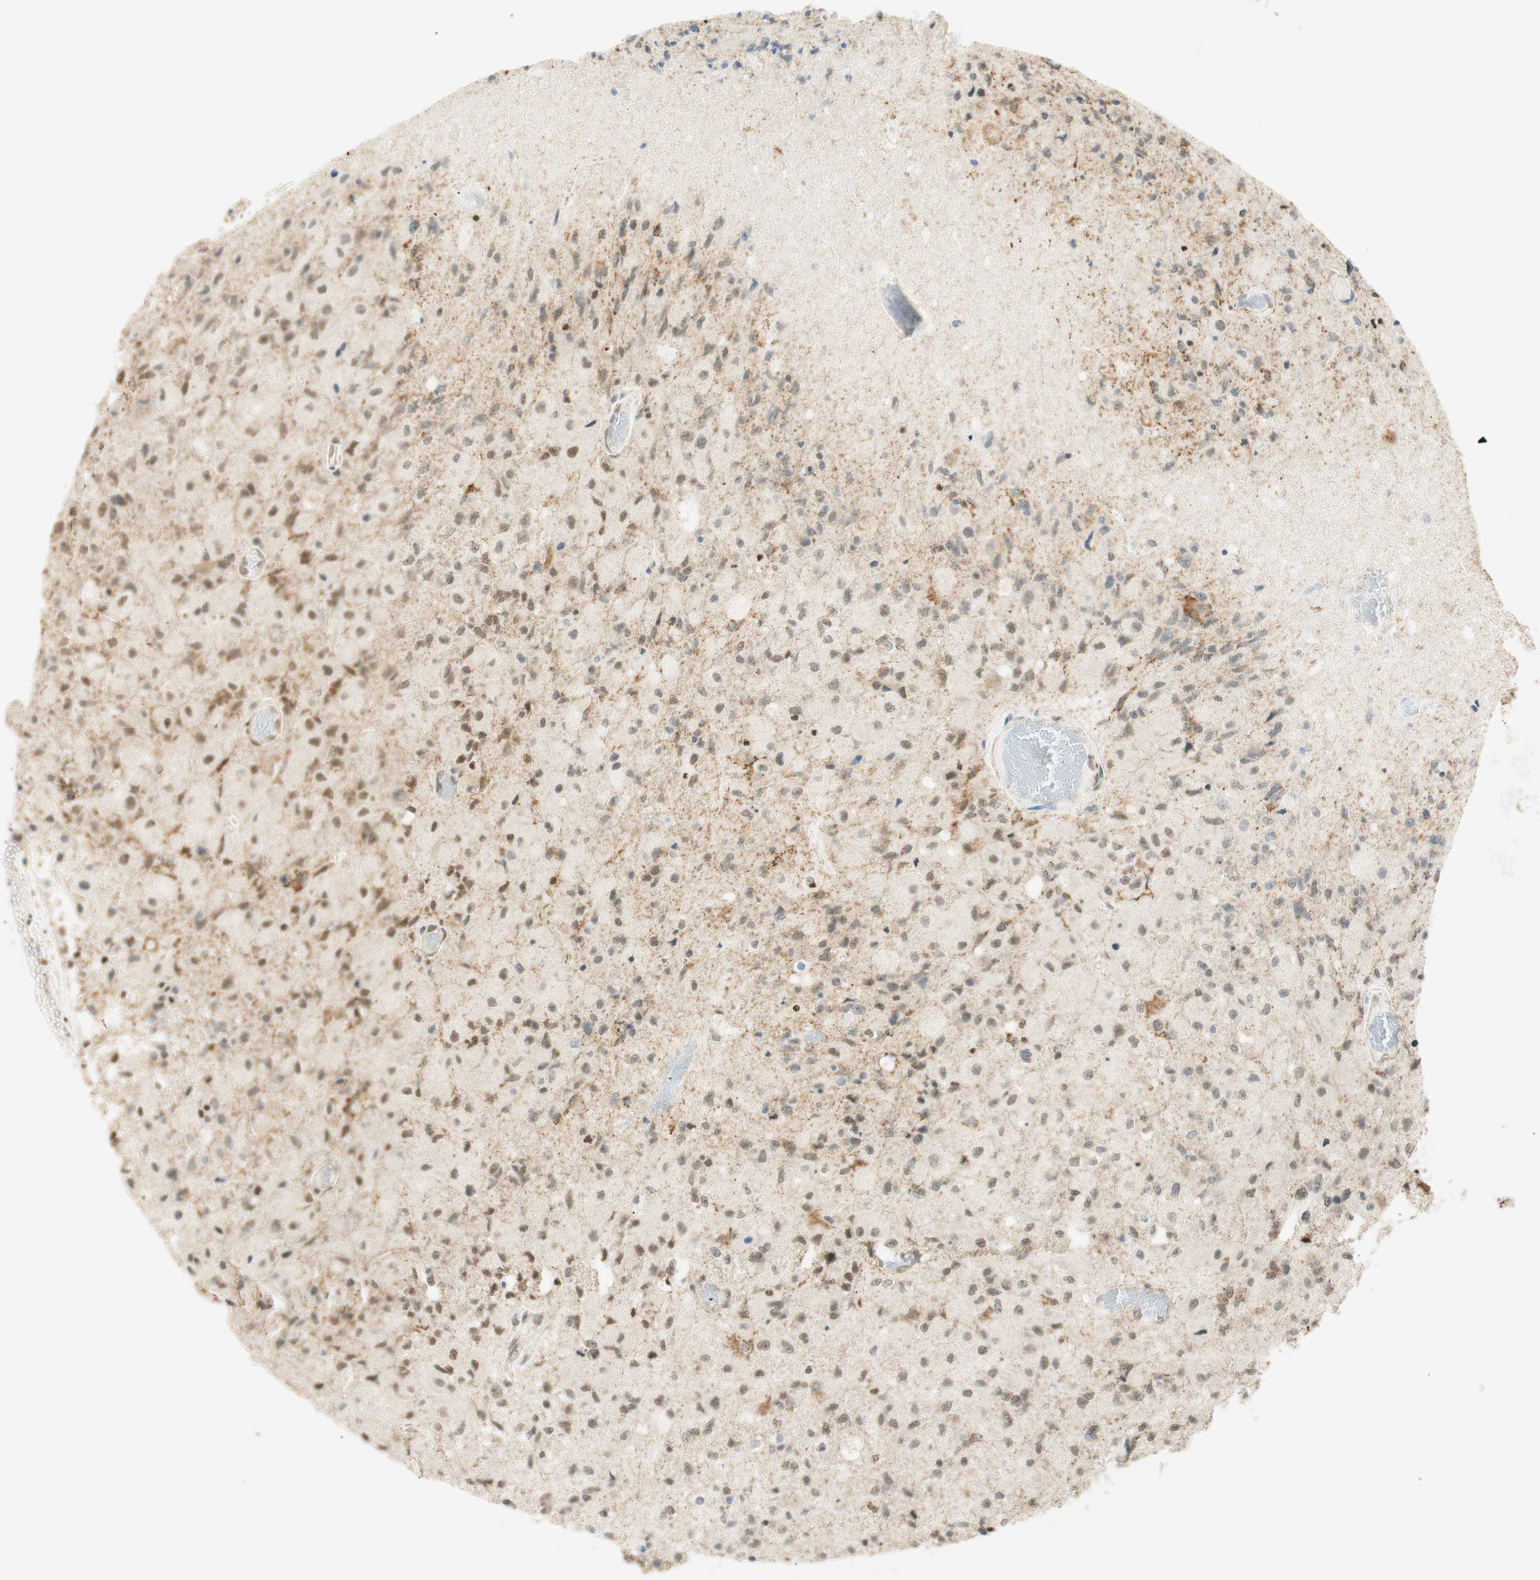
{"staining": {"intensity": "weak", "quantity": "25%-75%", "location": "cytoplasmic/membranous,nuclear"}, "tissue": "glioma", "cell_type": "Tumor cells", "image_type": "cancer", "snomed": [{"axis": "morphology", "description": "Normal tissue, NOS"}, {"axis": "morphology", "description": "Glioma, malignant, High grade"}, {"axis": "topography", "description": "Cerebral cortex"}], "caption": "A micrograph showing weak cytoplasmic/membranous and nuclear expression in about 25%-75% of tumor cells in glioma, as visualized by brown immunohistochemical staining.", "gene": "ZNF782", "patient": {"sex": "male", "age": 77}}